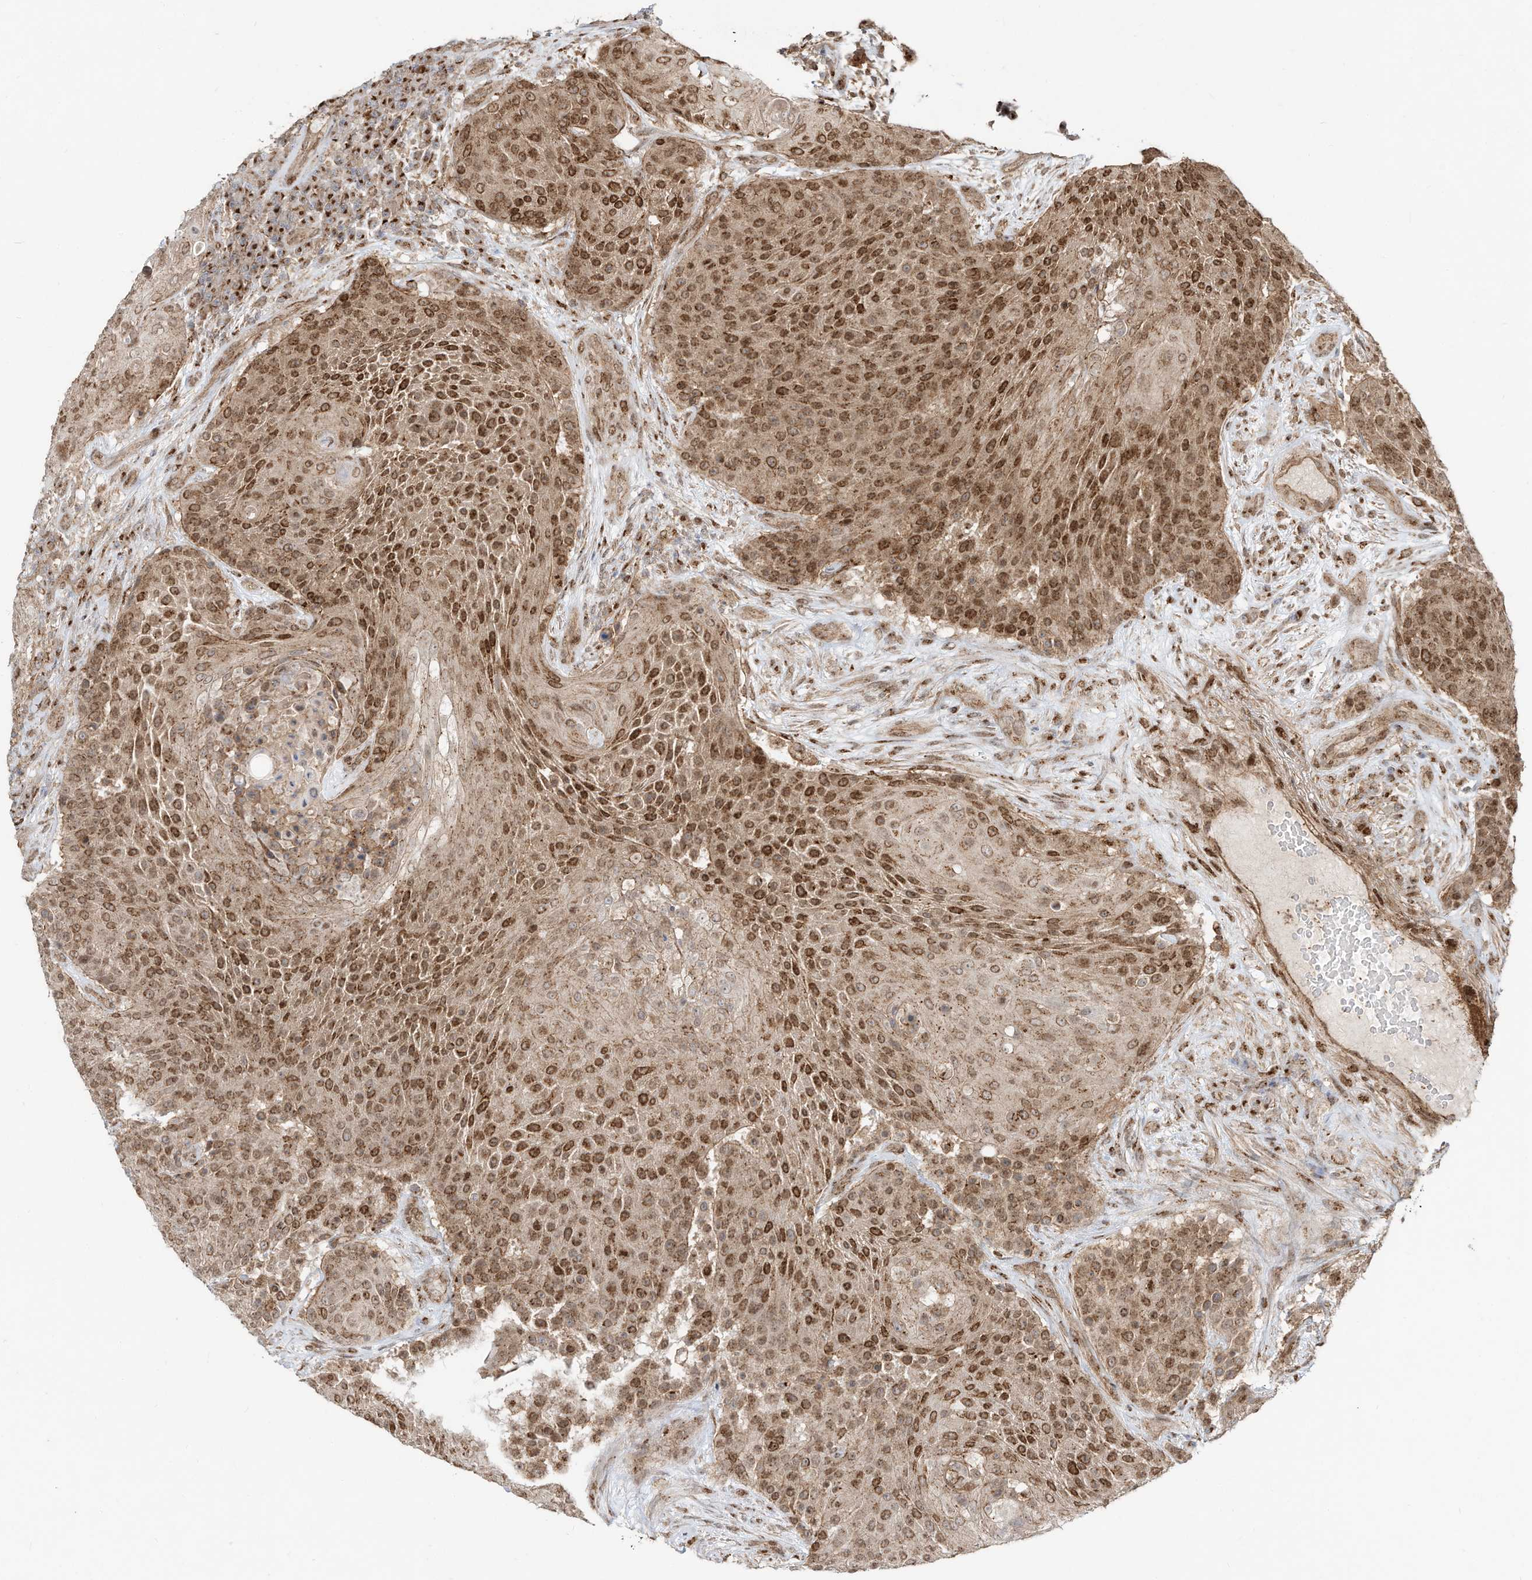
{"staining": {"intensity": "moderate", "quantity": ">75%", "location": "cytoplasmic/membranous,nuclear"}, "tissue": "urothelial cancer", "cell_type": "Tumor cells", "image_type": "cancer", "snomed": [{"axis": "morphology", "description": "Urothelial carcinoma, High grade"}, {"axis": "topography", "description": "Urinary bladder"}], "caption": "Protein staining of urothelial cancer tissue reveals moderate cytoplasmic/membranous and nuclear expression in approximately >75% of tumor cells. (DAB IHC with brightfield microscopy, high magnification).", "gene": "CUX1", "patient": {"sex": "female", "age": 63}}